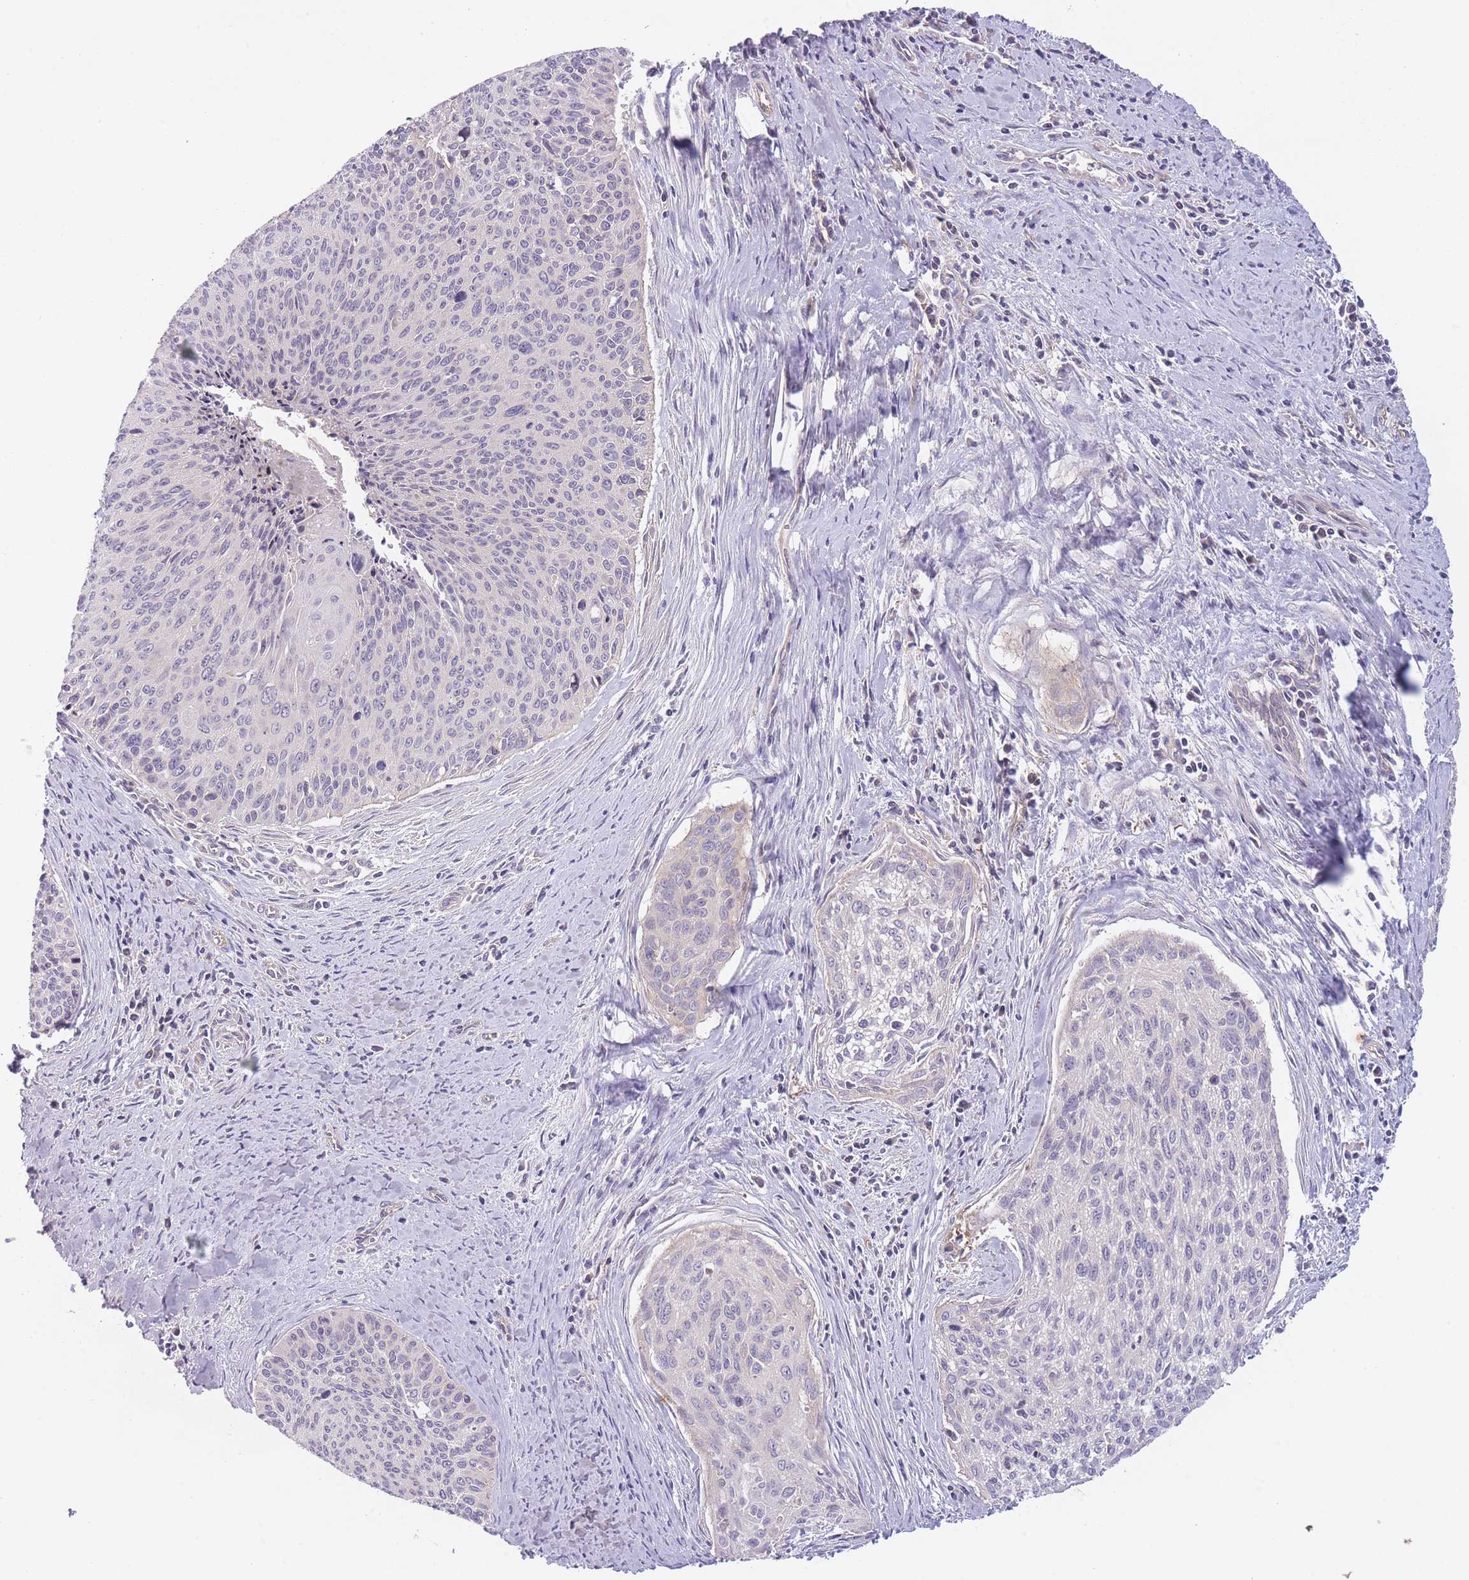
{"staining": {"intensity": "negative", "quantity": "none", "location": "none"}, "tissue": "cervical cancer", "cell_type": "Tumor cells", "image_type": "cancer", "snomed": [{"axis": "morphology", "description": "Squamous cell carcinoma, NOS"}, {"axis": "topography", "description": "Cervix"}], "caption": "High magnification brightfield microscopy of cervical cancer stained with DAB (brown) and counterstained with hematoxylin (blue): tumor cells show no significant expression.", "gene": "SLC35F5", "patient": {"sex": "female", "age": 55}}